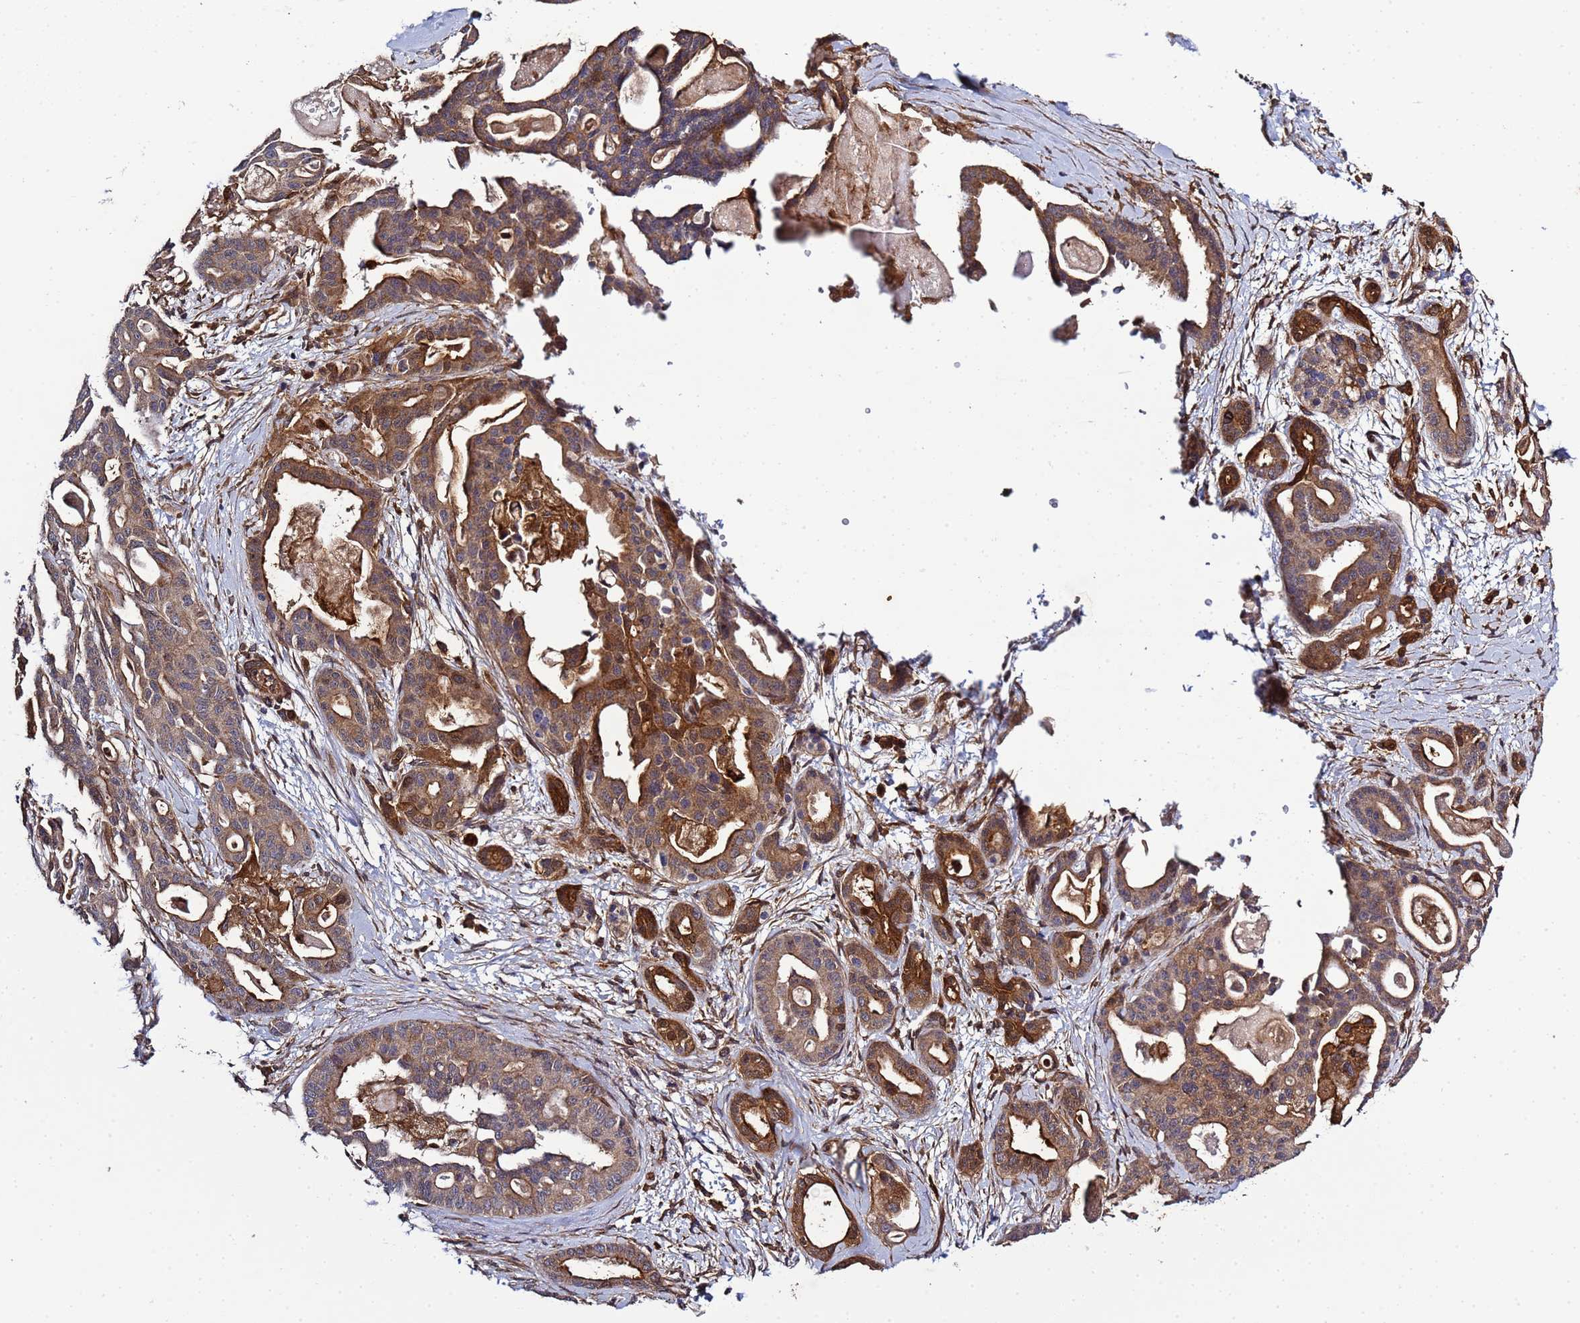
{"staining": {"intensity": "moderate", "quantity": ">75%", "location": "cytoplasmic/membranous"}, "tissue": "pancreatic cancer", "cell_type": "Tumor cells", "image_type": "cancer", "snomed": [{"axis": "morphology", "description": "Adenocarcinoma, NOS"}, {"axis": "topography", "description": "Pancreas"}], "caption": "Protein staining of pancreatic adenocarcinoma tissue reveals moderate cytoplasmic/membranous expression in approximately >75% of tumor cells.", "gene": "C8orf34", "patient": {"sex": "male", "age": 63}}